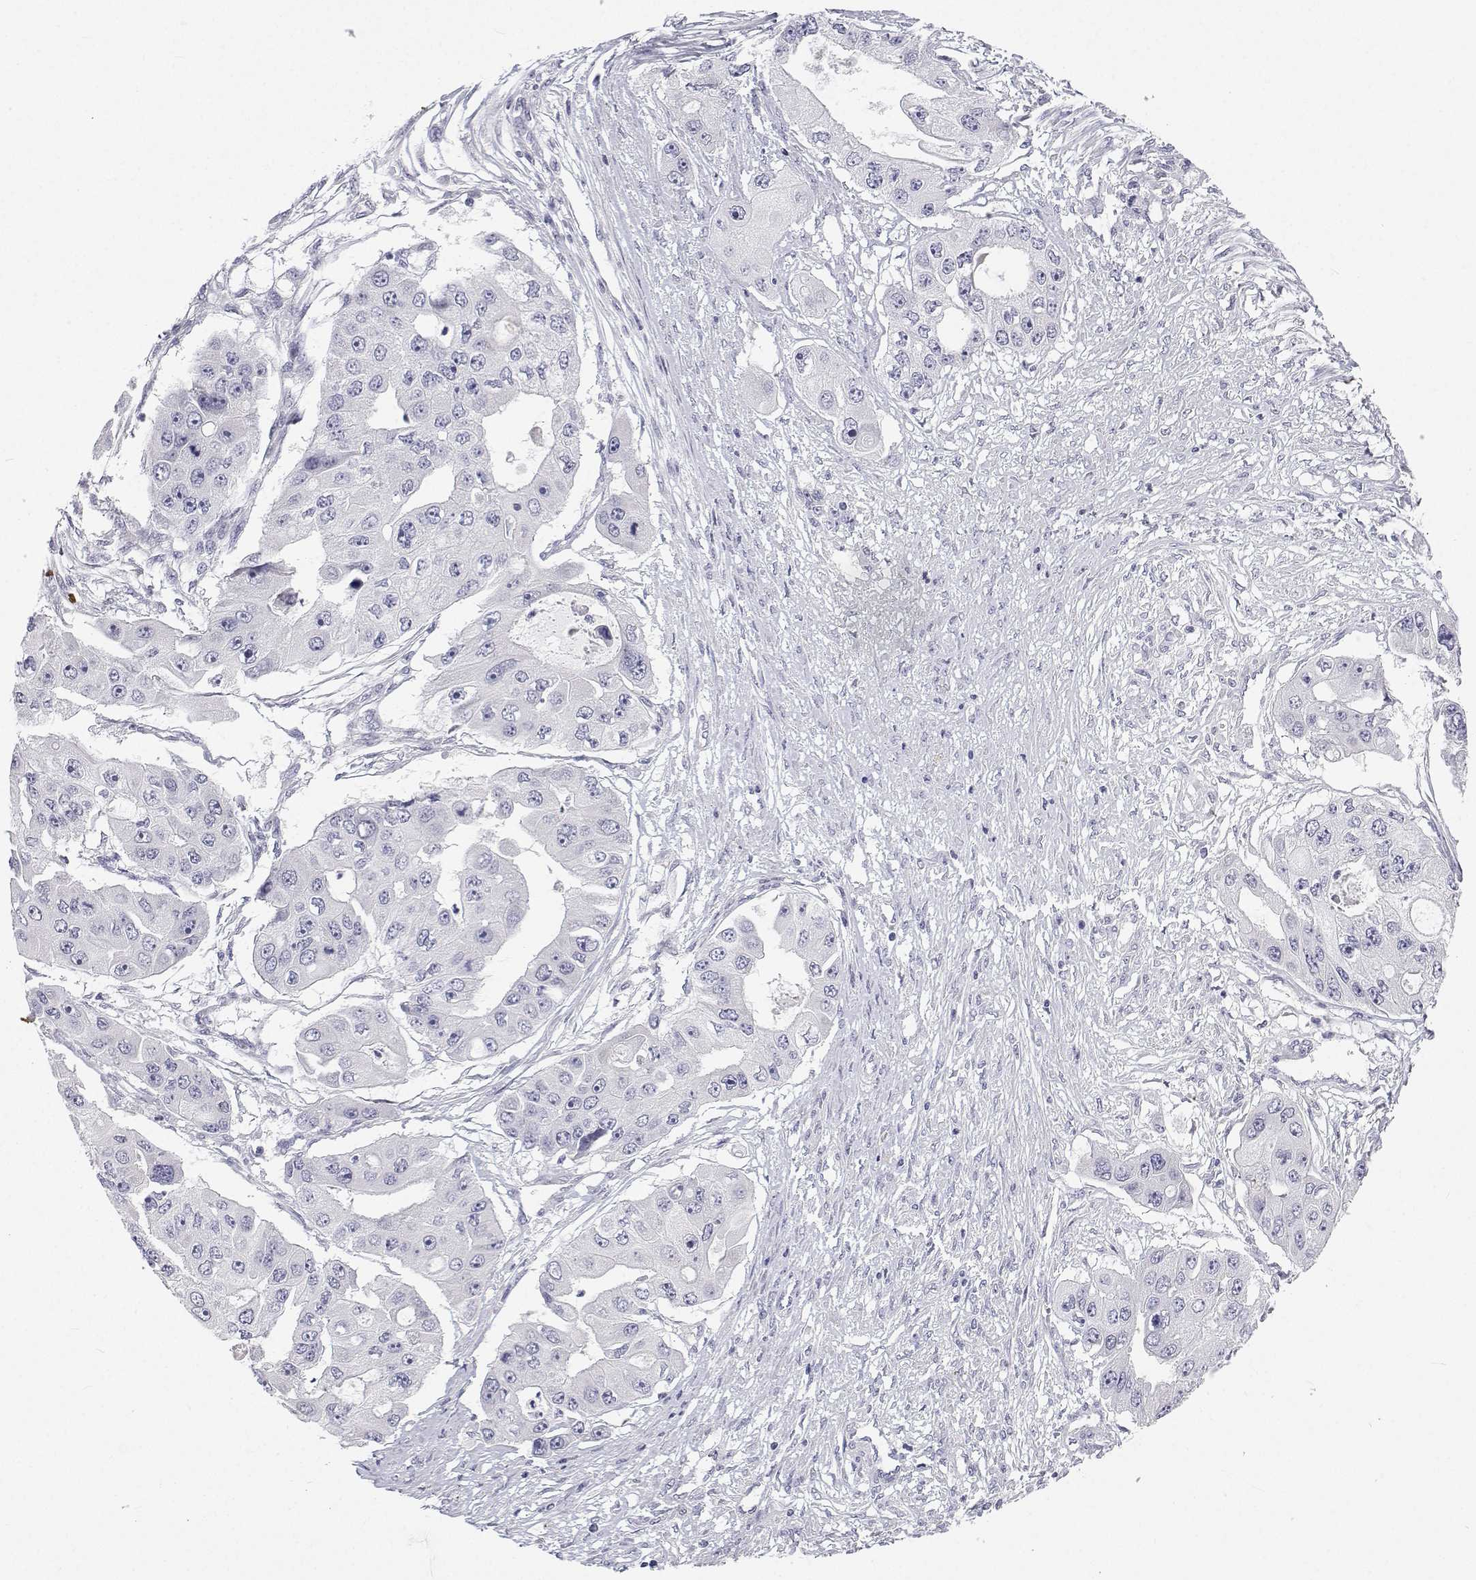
{"staining": {"intensity": "negative", "quantity": "none", "location": "none"}, "tissue": "ovarian cancer", "cell_type": "Tumor cells", "image_type": "cancer", "snomed": [{"axis": "morphology", "description": "Cystadenocarcinoma, serous, NOS"}, {"axis": "topography", "description": "Ovary"}], "caption": "Tumor cells are negative for brown protein staining in ovarian cancer.", "gene": "TTN", "patient": {"sex": "female", "age": 56}}